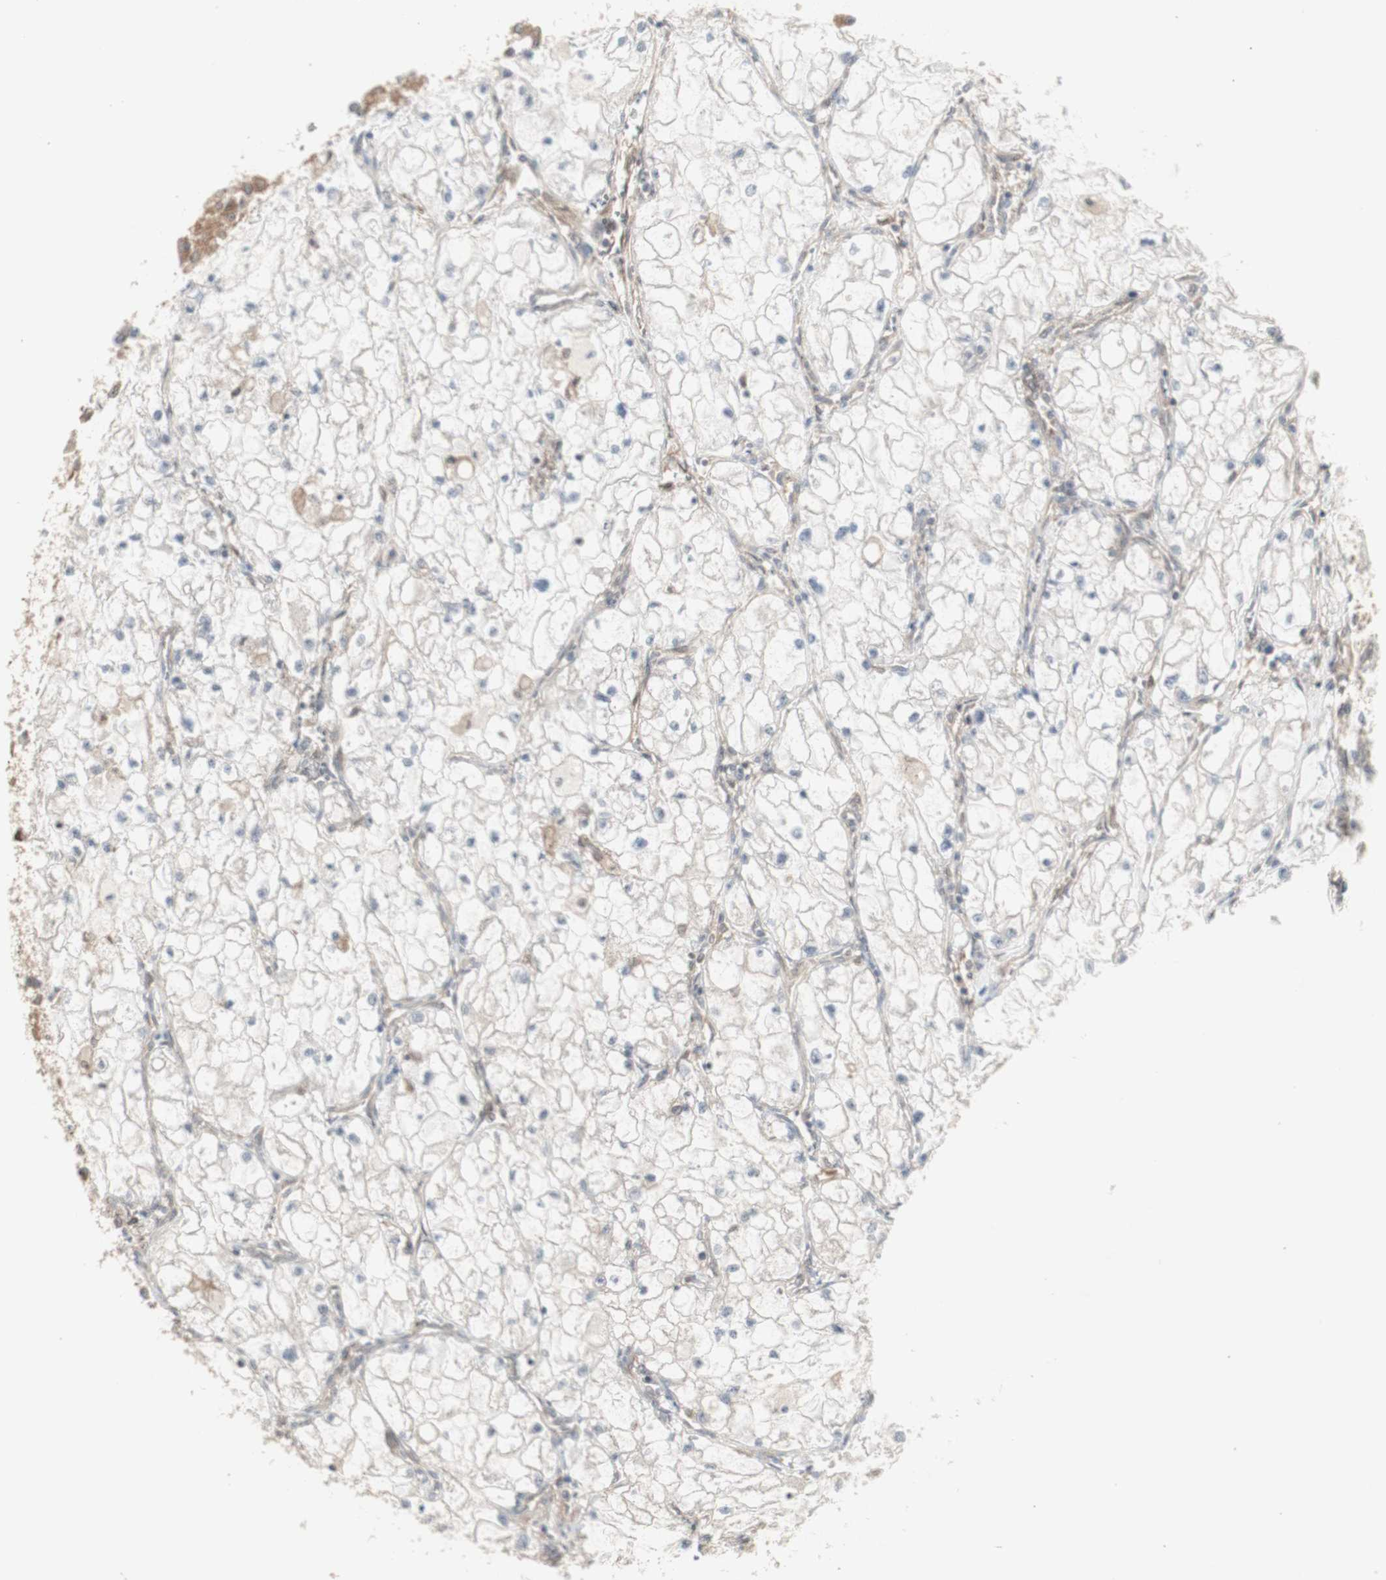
{"staining": {"intensity": "moderate", "quantity": ">75%", "location": "cytoplasmic/membranous"}, "tissue": "renal cancer", "cell_type": "Tumor cells", "image_type": "cancer", "snomed": [{"axis": "morphology", "description": "Adenocarcinoma, NOS"}, {"axis": "topography", "description": "Kidney"}], "caption": "An image of human adenocarcinoma (renal) stained for a protein displays moderate cytoplasmic/membranous brown staining in tumor cells.", "gene": "CHURC1-FNTB", "patient": {"sex": "female", "age": 70}}